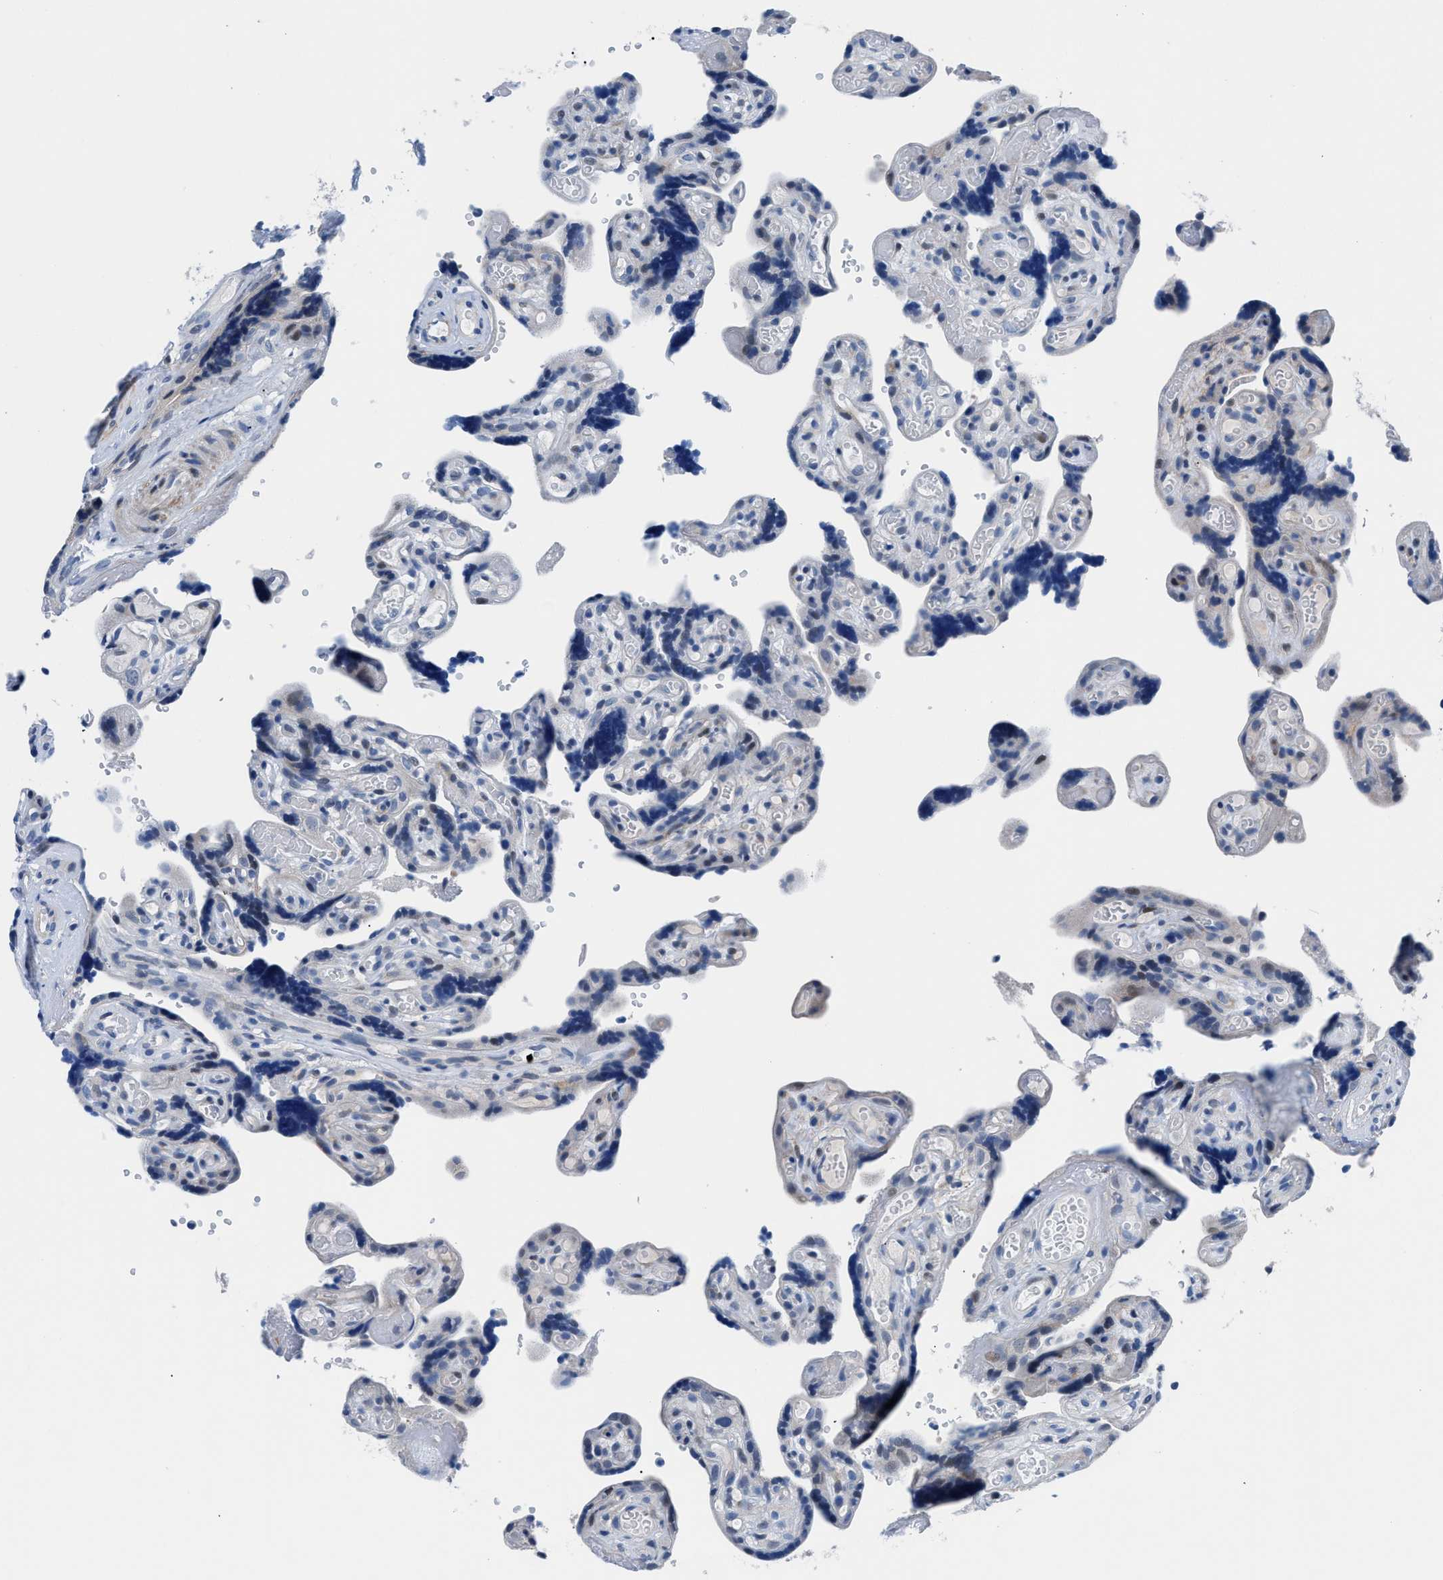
{"staining": {"intensity": "weak", "quantity": "25%-75%", "location": "cytoplasmic/membranous"}, "tissue": "placenta", "cell_type": "Decidual cells", "image_type": "normal", "snomed": [{"axis": "morphology", "description": "Normal tissue, NOS"}, {"axis": "topography", "description": "Placenta"}], "caption": "The image exhibits immunohistochemical staining of benign placenta. There is weak cytoplasmic/membranous staining is appreciated in approximately 25%-75% of decidual cells.", "gene": "UAP1", "patient": {"sex": "female", "age": 30}}